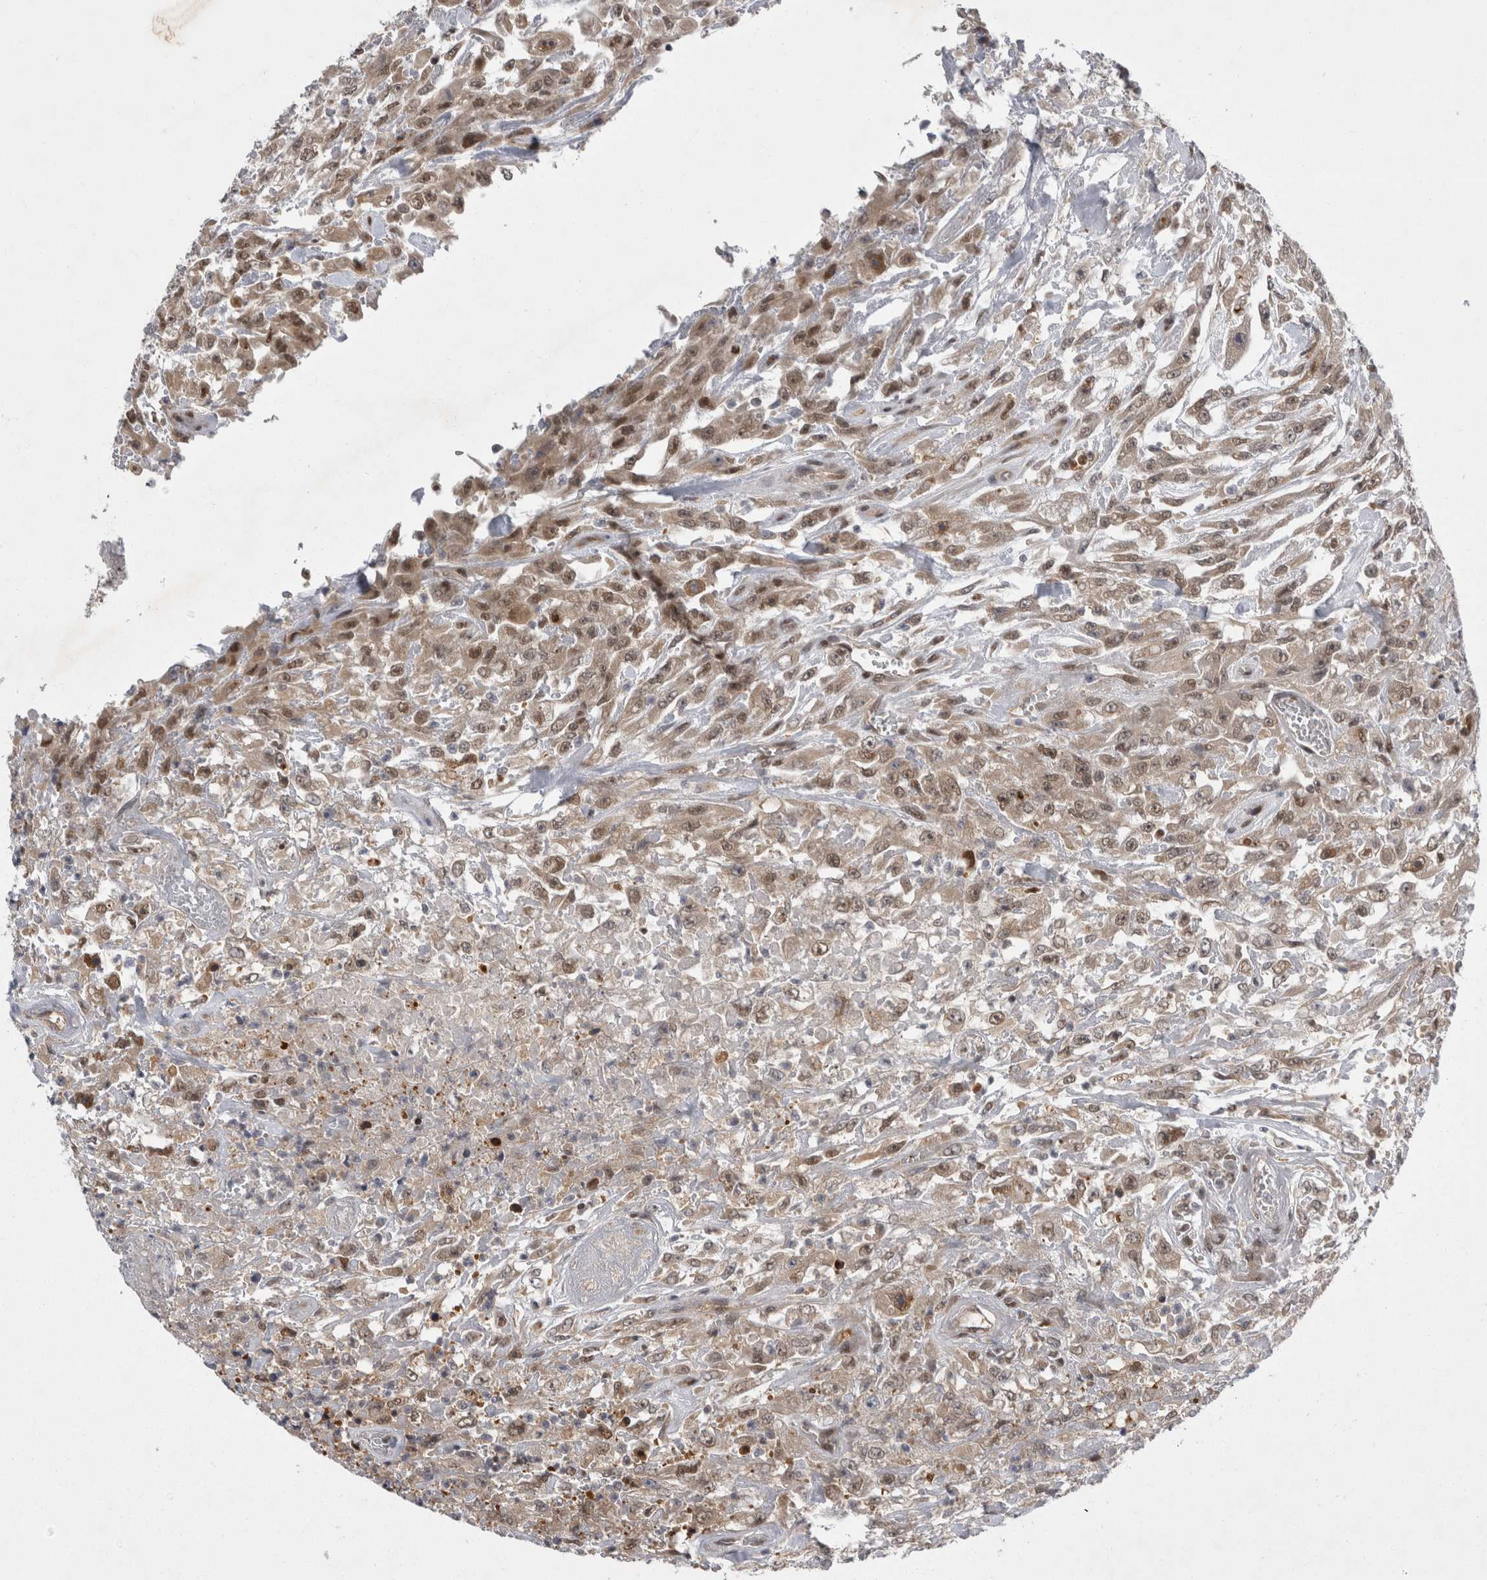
{"staining": {"intensity": "weak", "quantity": ">75%", "location": "nuclear"}, "tissue": "urothelial cancer", "cell_type": "Tumor cells", "image_type": "cancer", "snomed": [{"axis": "morphology", "description": "Urothelial carcinoma, High grade"}, {"axis": "topography", "description": "Urinary bladder"}], "caption": "This photomicrograph demonstrates IHC staining of high-grade urothelial carcinoma, with low weak nuclear staining in about >75% of tumor cells.", "gene": "PSMB2", "patient": {"sex": "male", "age": 46}}